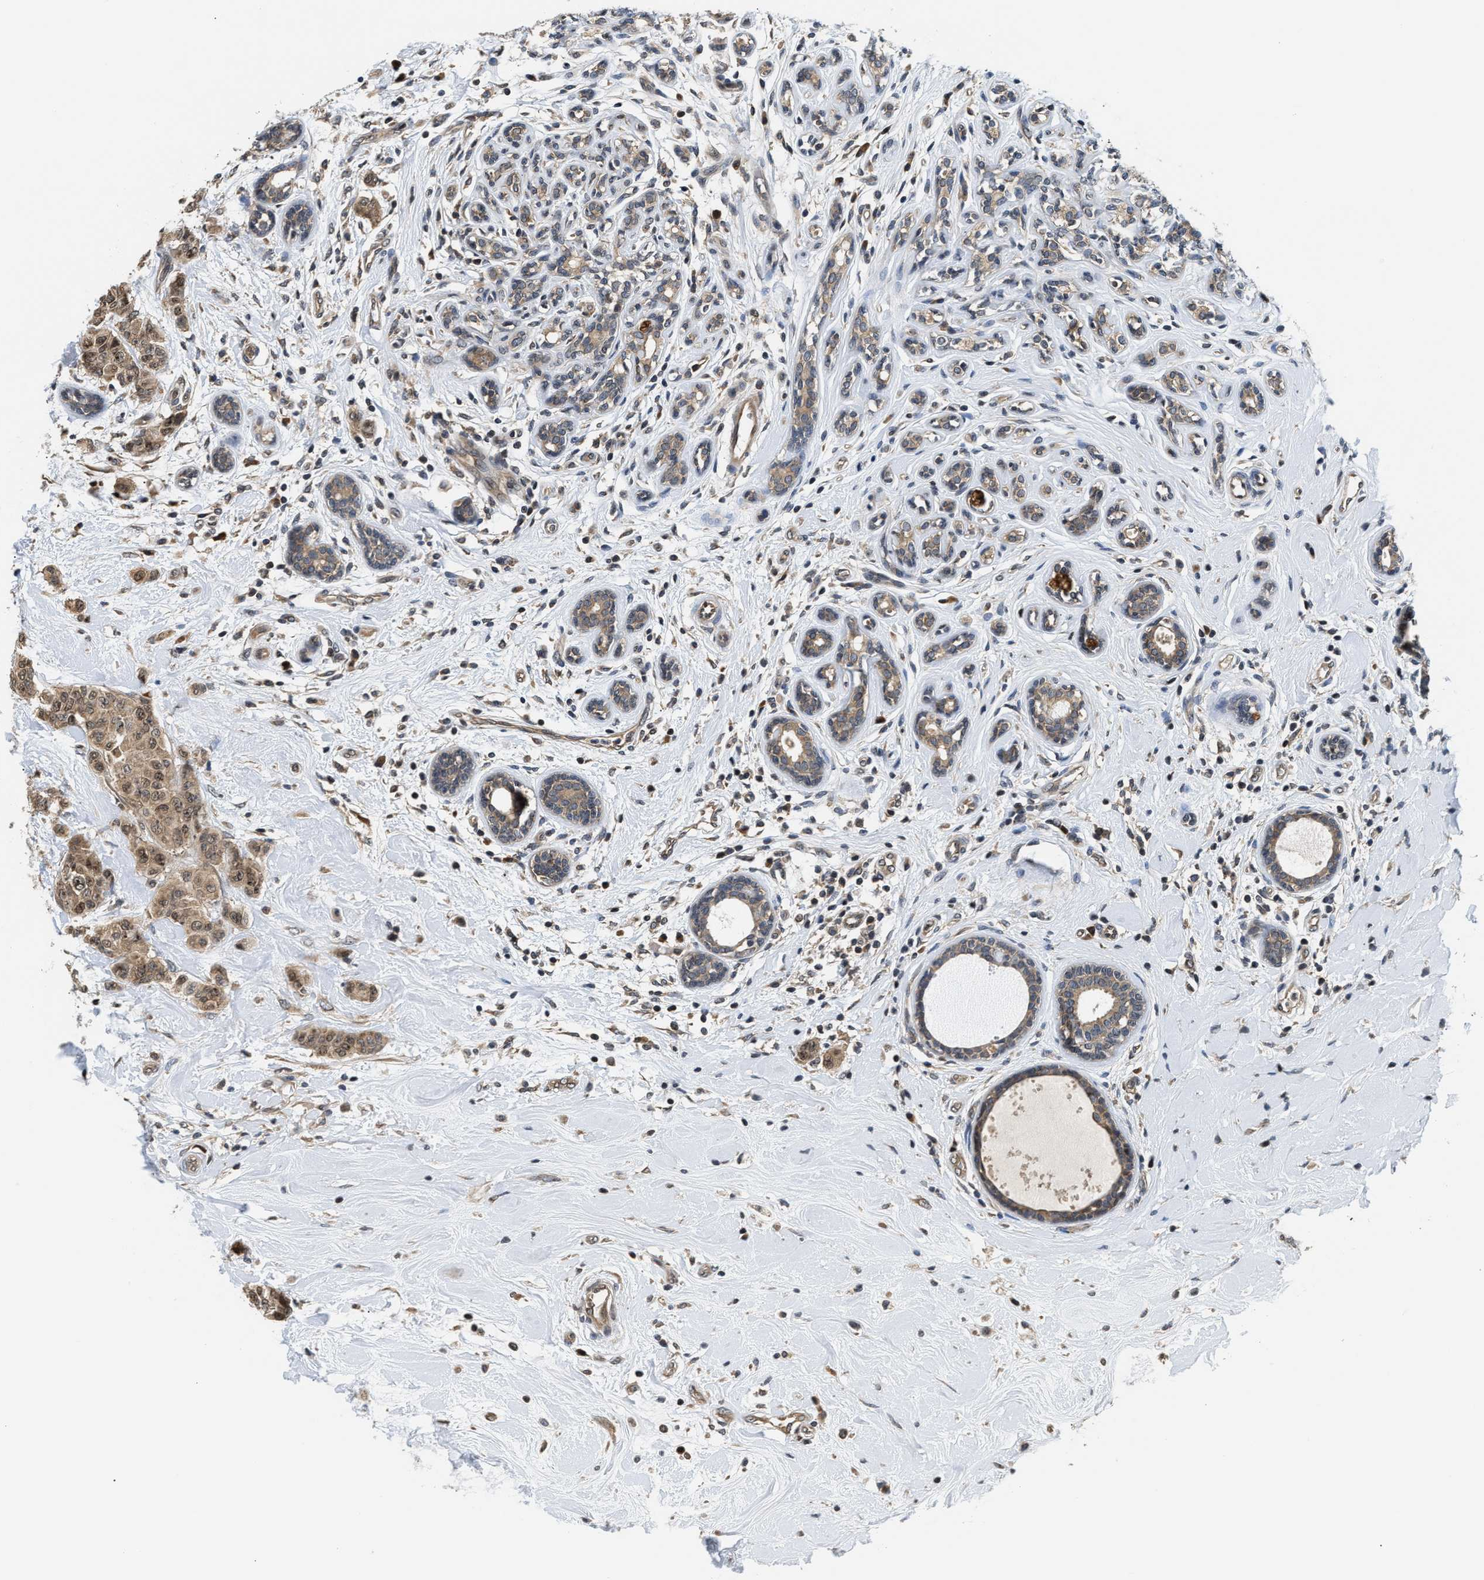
{"staining": {"intensity": "moderate", "quantity": ">75%", "location": "cytoplasmic/membranous,nuclear"}, "tissue": "breast cancer", "cell_type": "Tumor cells", "image_type": "cancer", "snomed": [{"axis": "morphology", "description": "Normal tissue, NOS"}, {"axis": "morphology", "description": "Duct carcinoma"}, {"axis": "topography", "description": "Breast"}], "caption": "IHC image of invasive ductal carcinoma (breast) stained for a protein (brown), which exhibits medium levels of moderate cytoplasmic/membranous and nuclear staining in approximately >75% of tumor cells.", "gene": "RAB29", "patient": {"sex": "female", "age": 40}}